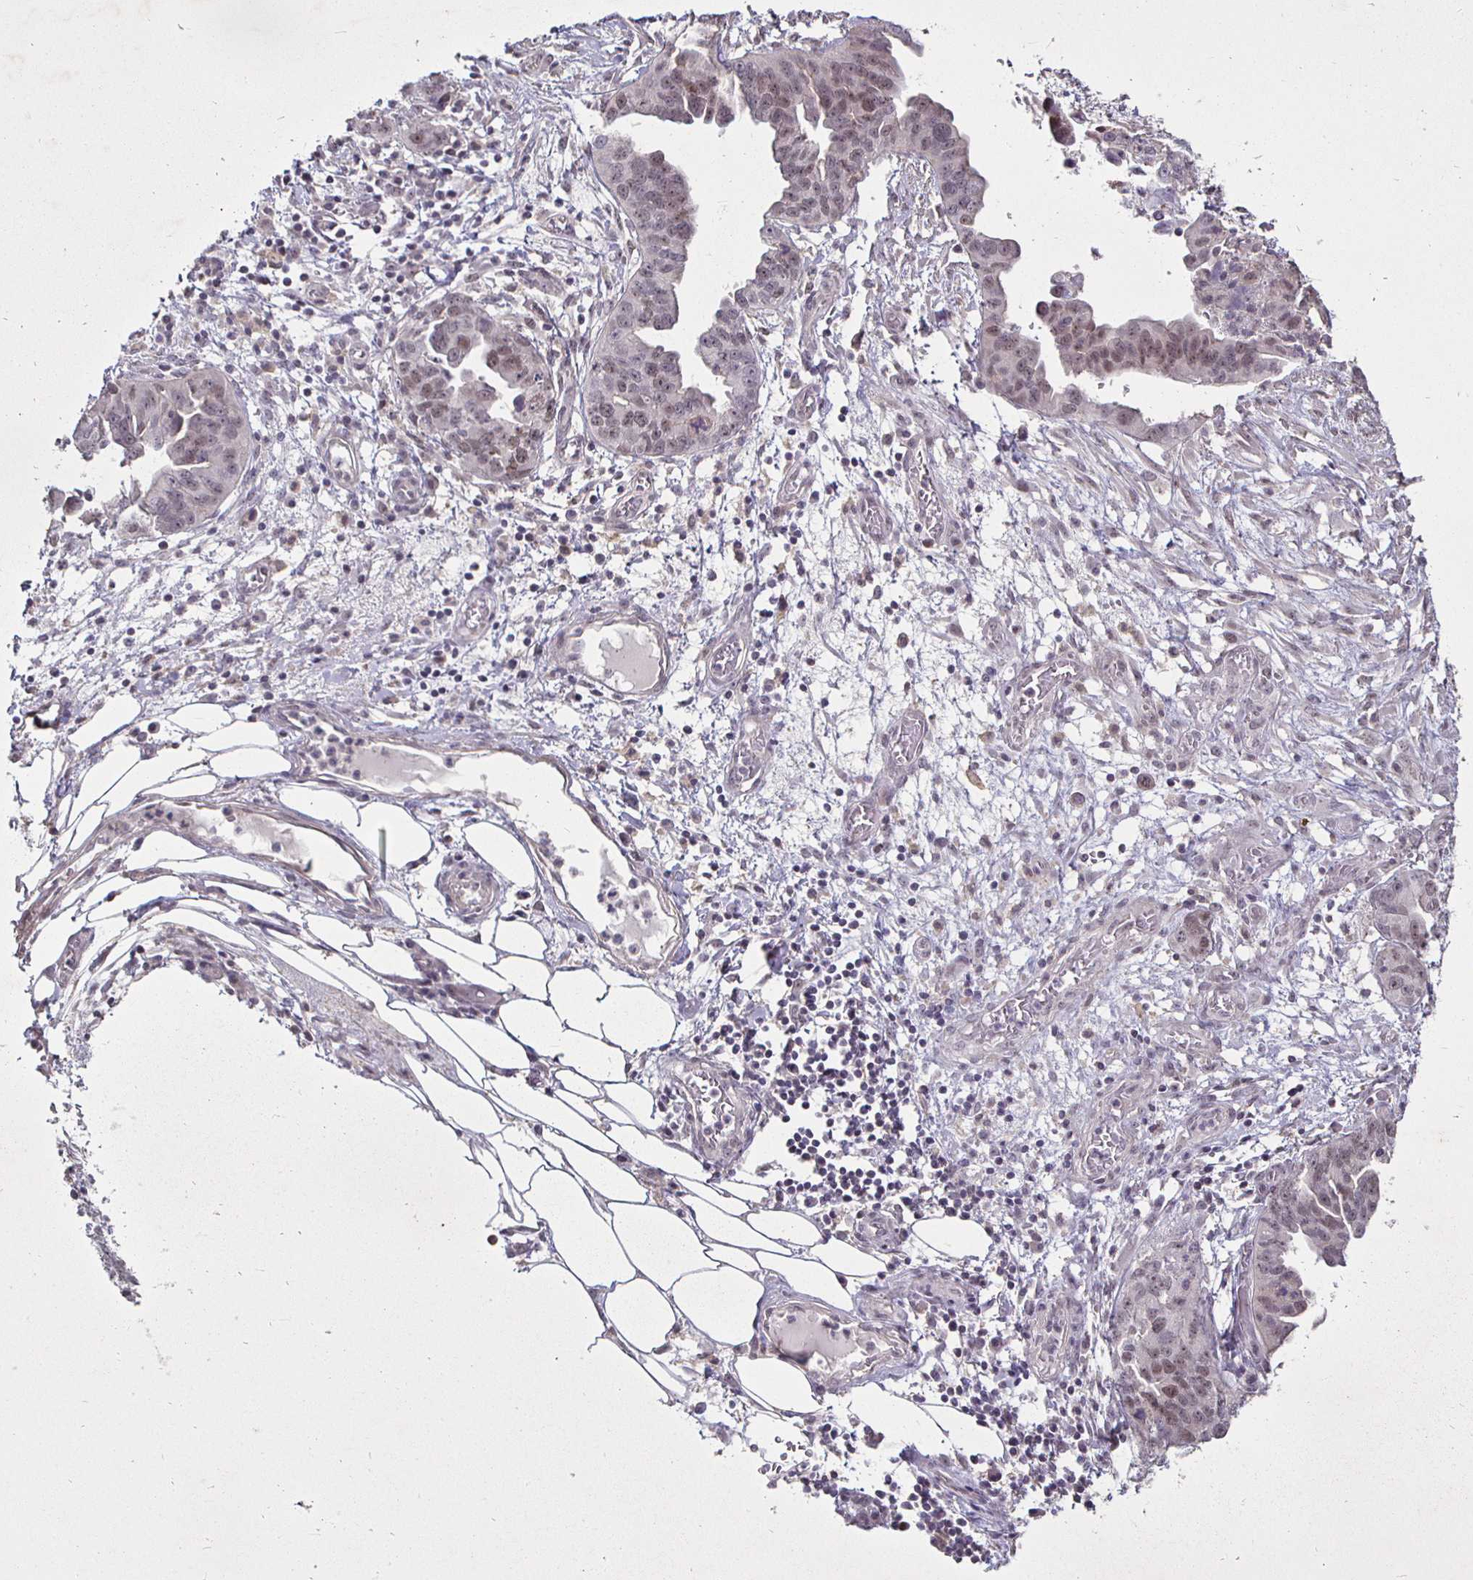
{"staining": {"intensity": "weak", "quantity": ">75%", "location": "nuclear"}, "tissue": "ovarian cancer", "cell_type": "Tumor cells", "image_type": "cancer", "snomed": [{"axis": "morphology", "description": "Cystadenocarcinoma, serous, NOS"}, {"axis": "topography", "description": "Ovary"}], "caption": "An image of human serous cystadenocarcinoma (ovarian) stained for a protein reveals weak nuclear brown staining in tumor cells.", "gene": "MLH1", "patient": {"sex": "female", "age": 75}}